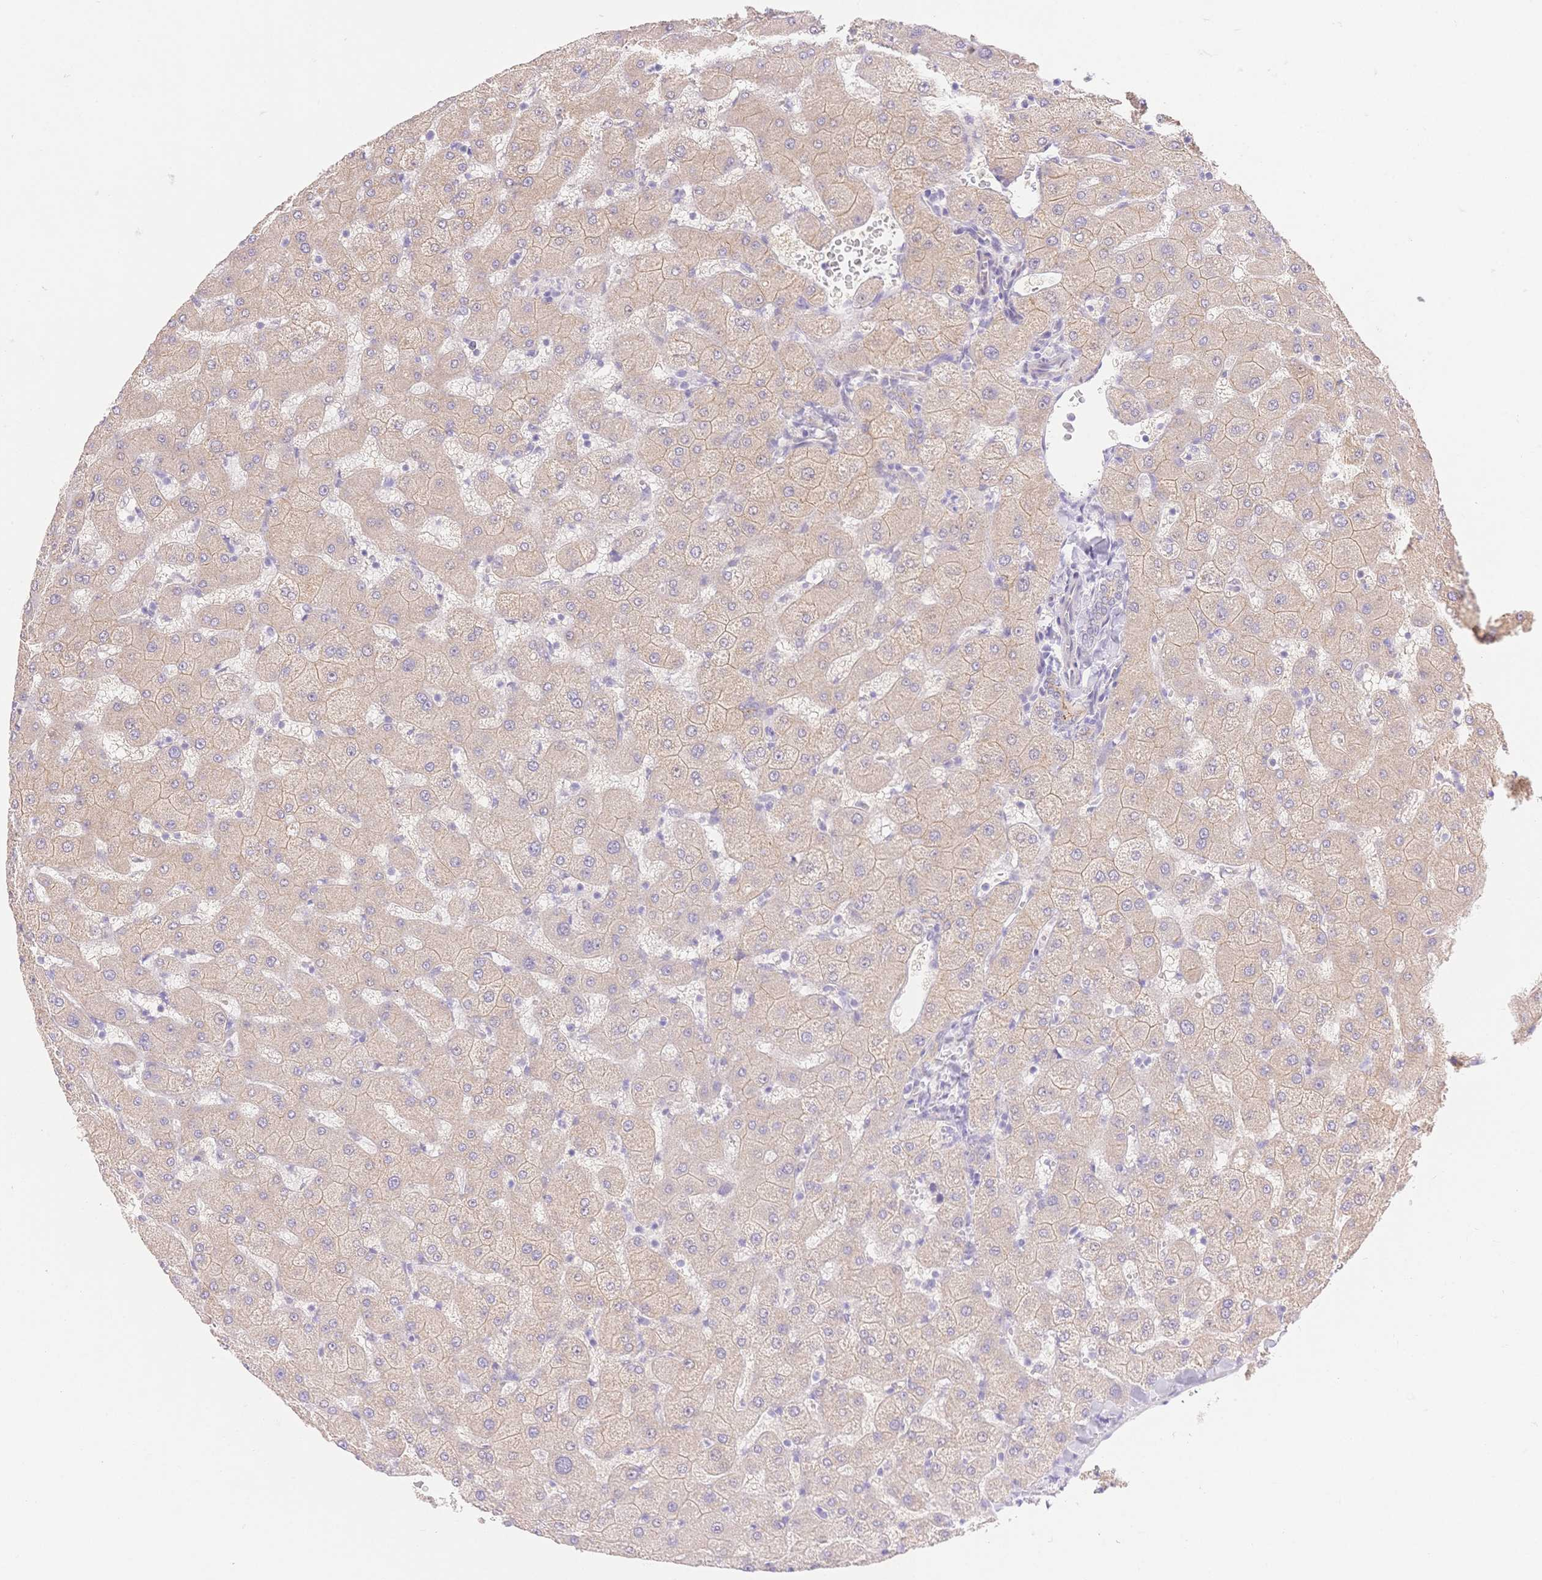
{"staining": {"intensity": "negative", "quantity": "none", "location": "none"}, "tissue": "liver", "cell_type": "Cholangiocytes", "image_type": "normal", "snomed": [{"axis": "morphology", "description": "Normal tissue, NOS"}, {"axis": "topography", "description": "Liver"}], "caption": "Liver stained for a protein using immunohistochemistry reveals no expression cholangiocytes.", "gene": "WDR54", "patient": {"sex": "female", "age": 63}}